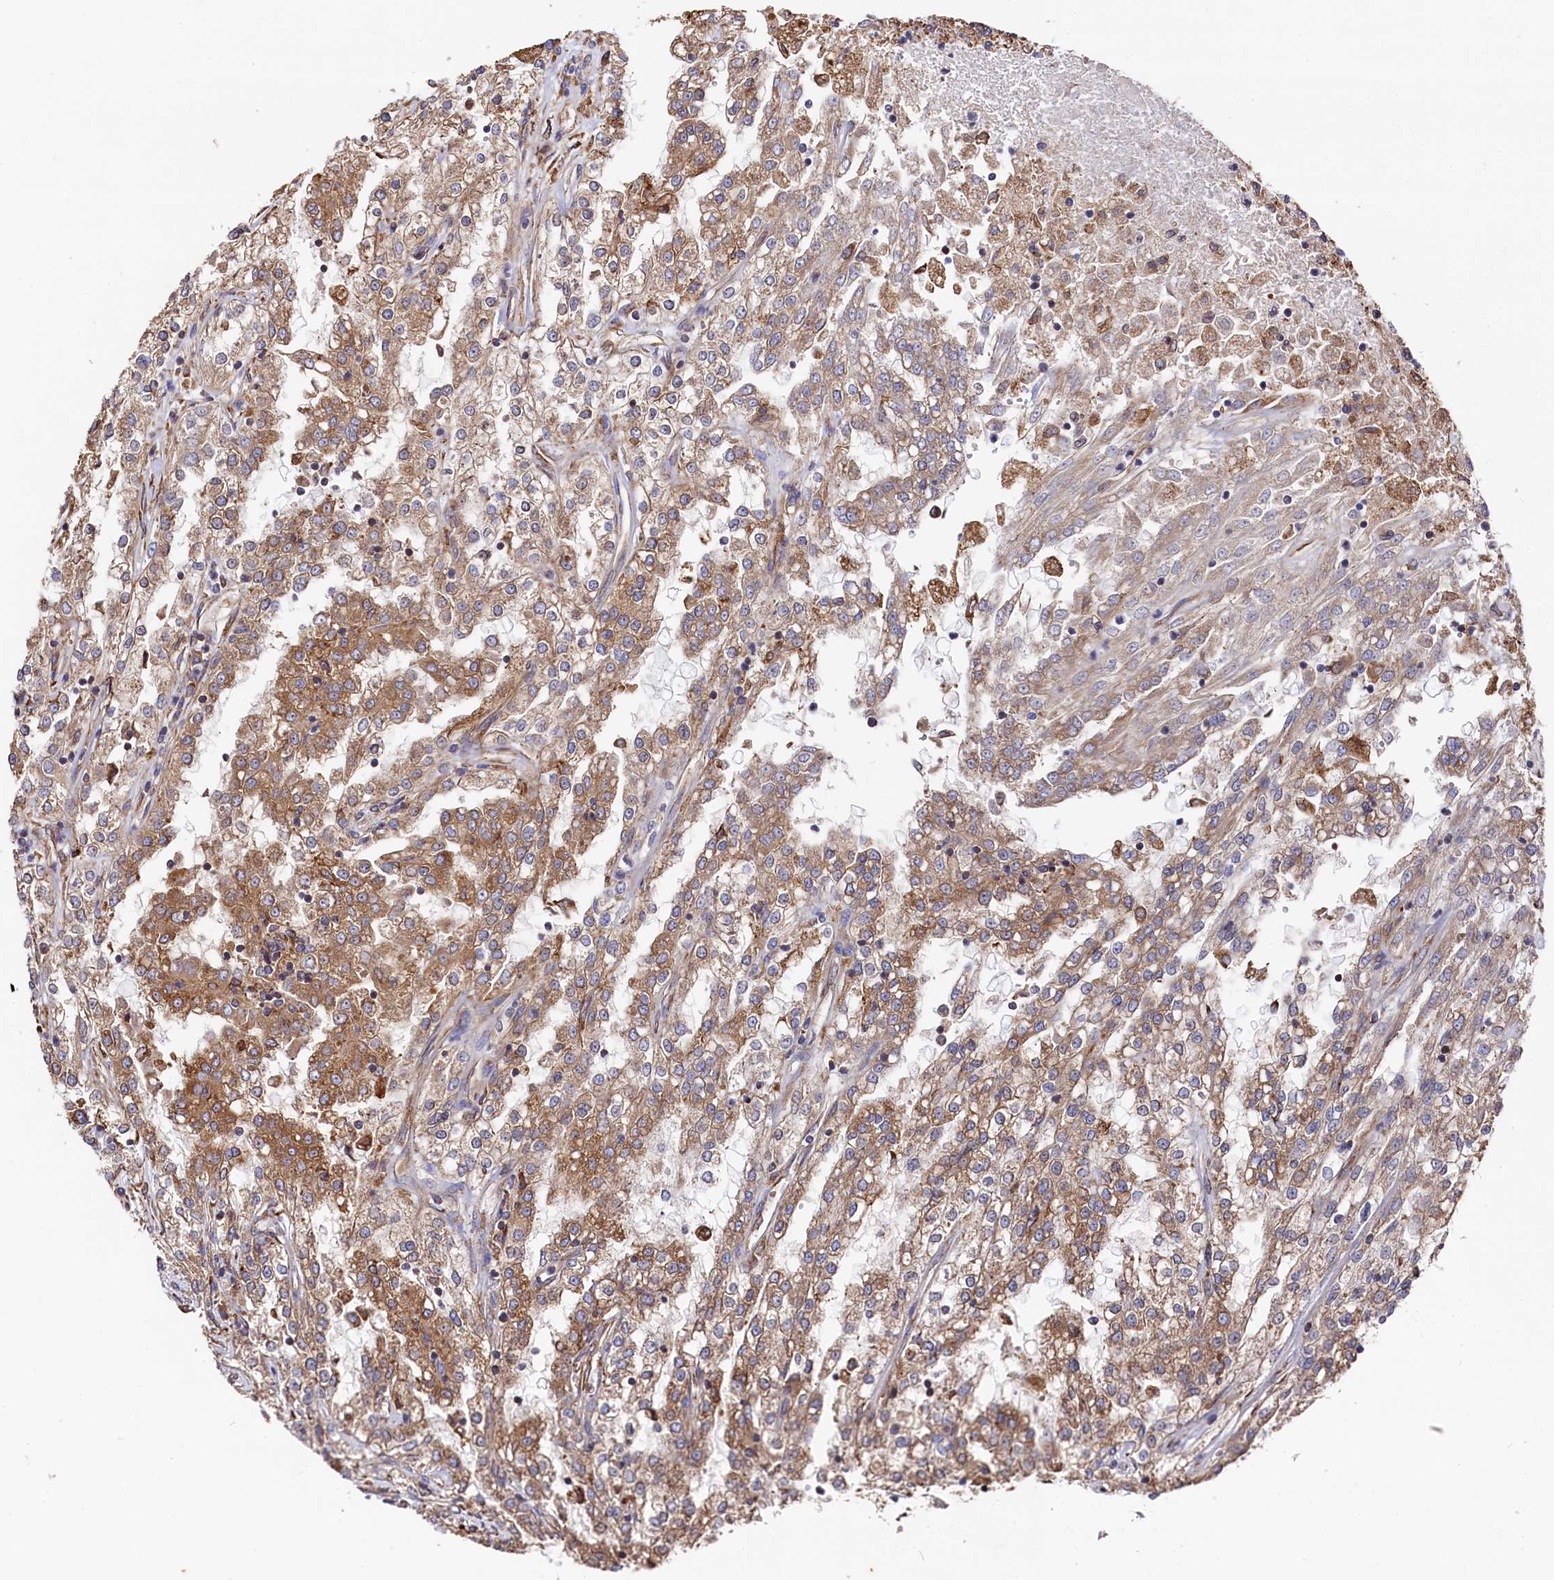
{"staining": {"intensity": "moderate", "quantity": ">75%", "location": "cytoplasmic/membranous"}, "tissue": "renal cancer", "cell_type": "Tumor cells", "image_type": "cancer", "snomed": [{"axis": "morphology", "description": "Adenocarcinoma, NOS"}, {"axis": "topography", "description": "Kidney"}], "caption": "This is an image of immunohistochemistry (IHC) staining of renal adenocarcinoma, which shows moderate expression in the cytoplasmic/membranous of tumor cells.", "gene": "NEURL1B", "patient": {"sex": "female", "age": 52}}